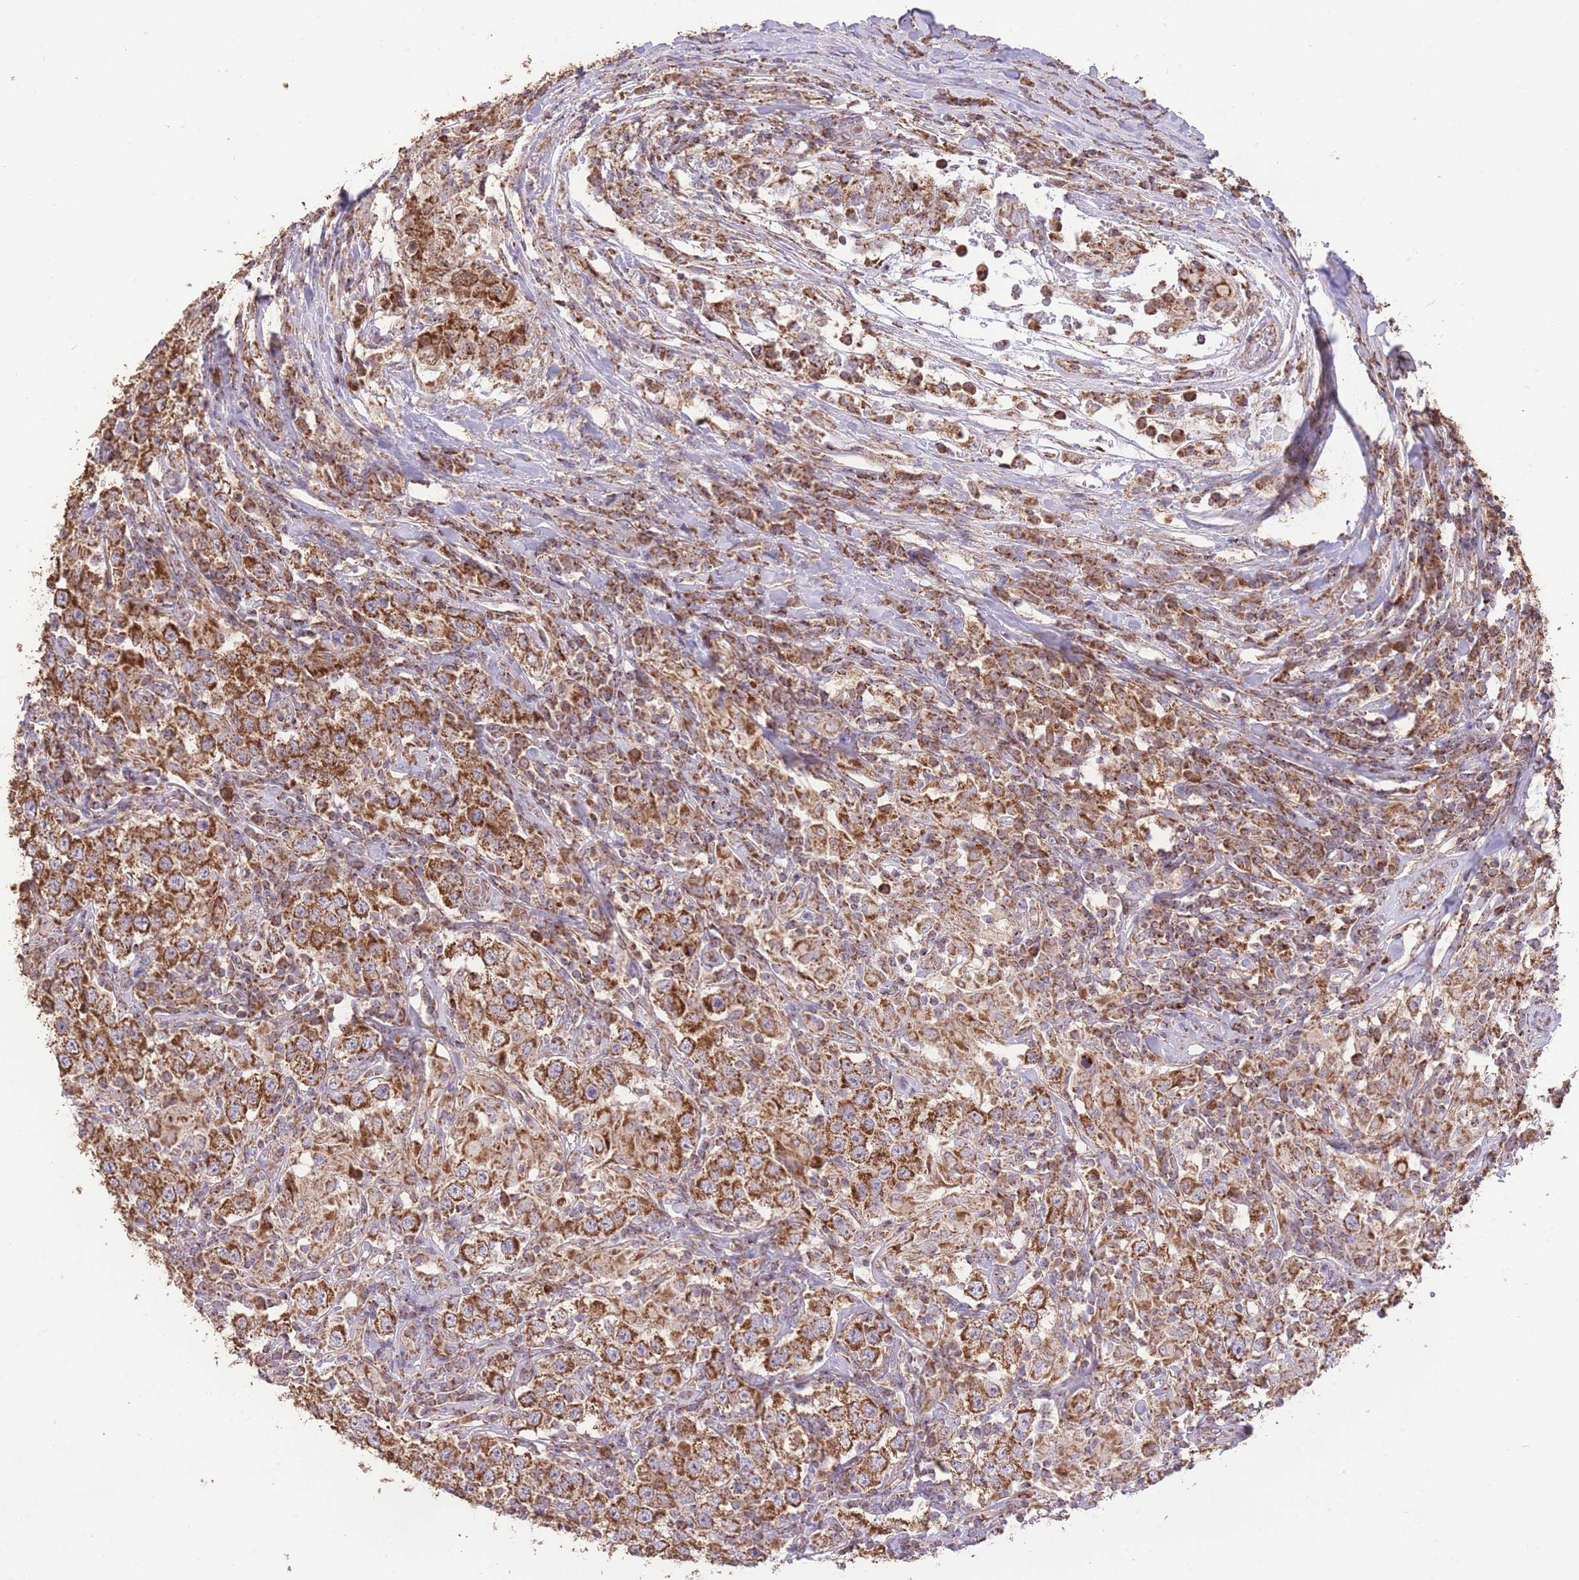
{"staining": {"intensity": "strong", "quantity": ">75%", "location": "cytoplasmic/membranous"}, "tissue": "testis cancer", "cell_type": "Tumor cells", "image_type": "cancer", "snomed": [{"axis": "morphology", "description": "Seminoma, NOS"}, {"axis": "morphology", "description": "Carcinoma, Embryonal, NOS"}, {"axis": "topography", "description": "Testis"}], "caption": "About >75% of tumor cells in human seminoma (testis) show strong cytoplasmic/membranous protein expression as visualized by brown immunohistochemical staining.", "gene": "PREP", "patient": {"sex": "male", "age": 41}}